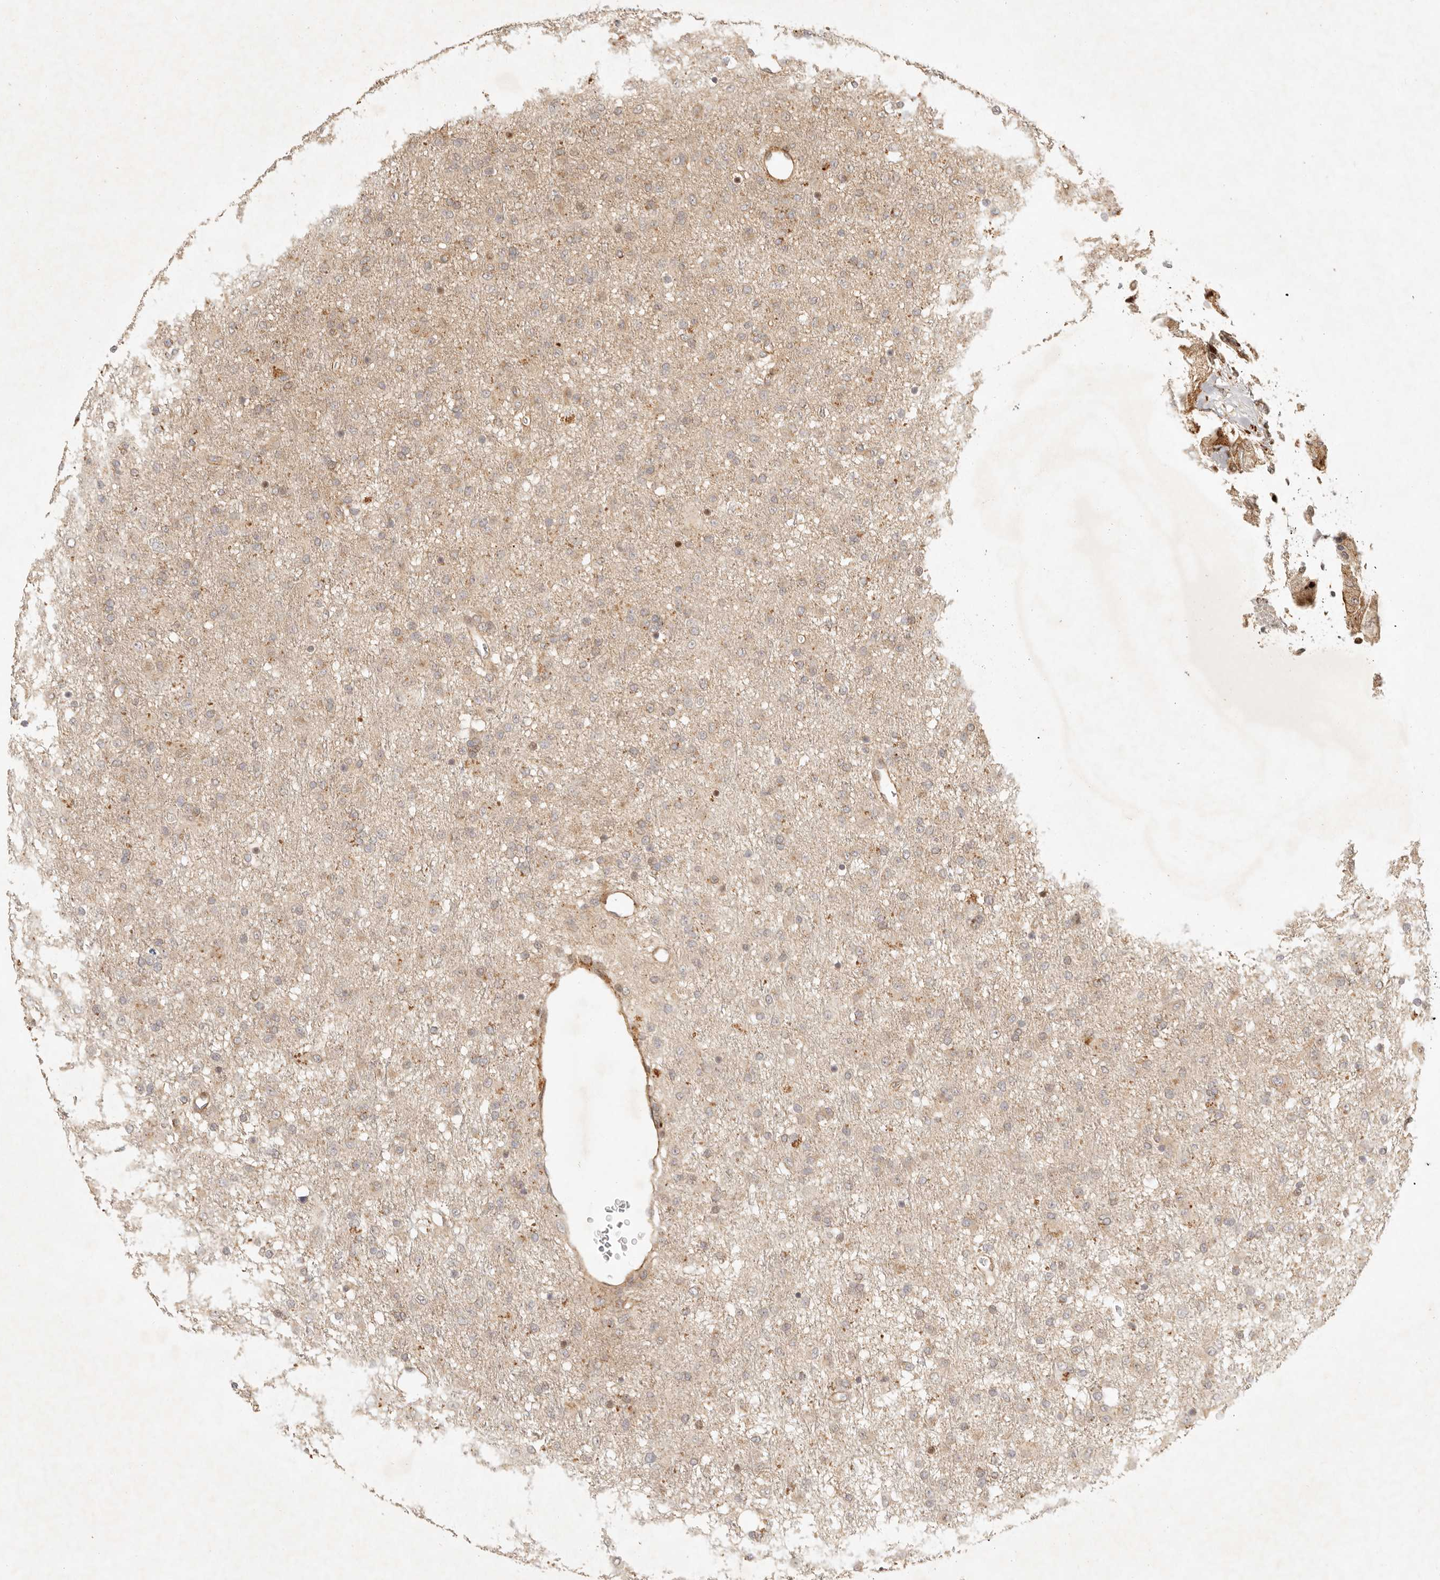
{"staining": {"intensity": "negative", "quantity": "none", "location": "none"}, "tissue": "glioma", "cell_type": "Tumor cells", "image_type": "cancer", "snomed": [{"axis": "morphology", "description": "Glioma, malignant, Low grade"}, {"axis": "topography", "description": "Brain"}], "caption": "The micrograph displays no significant expression in tumor cells of malignant low-grade glioma.", "gene": "KLHL38", "patient": {"sex": "male", "age": 65}}